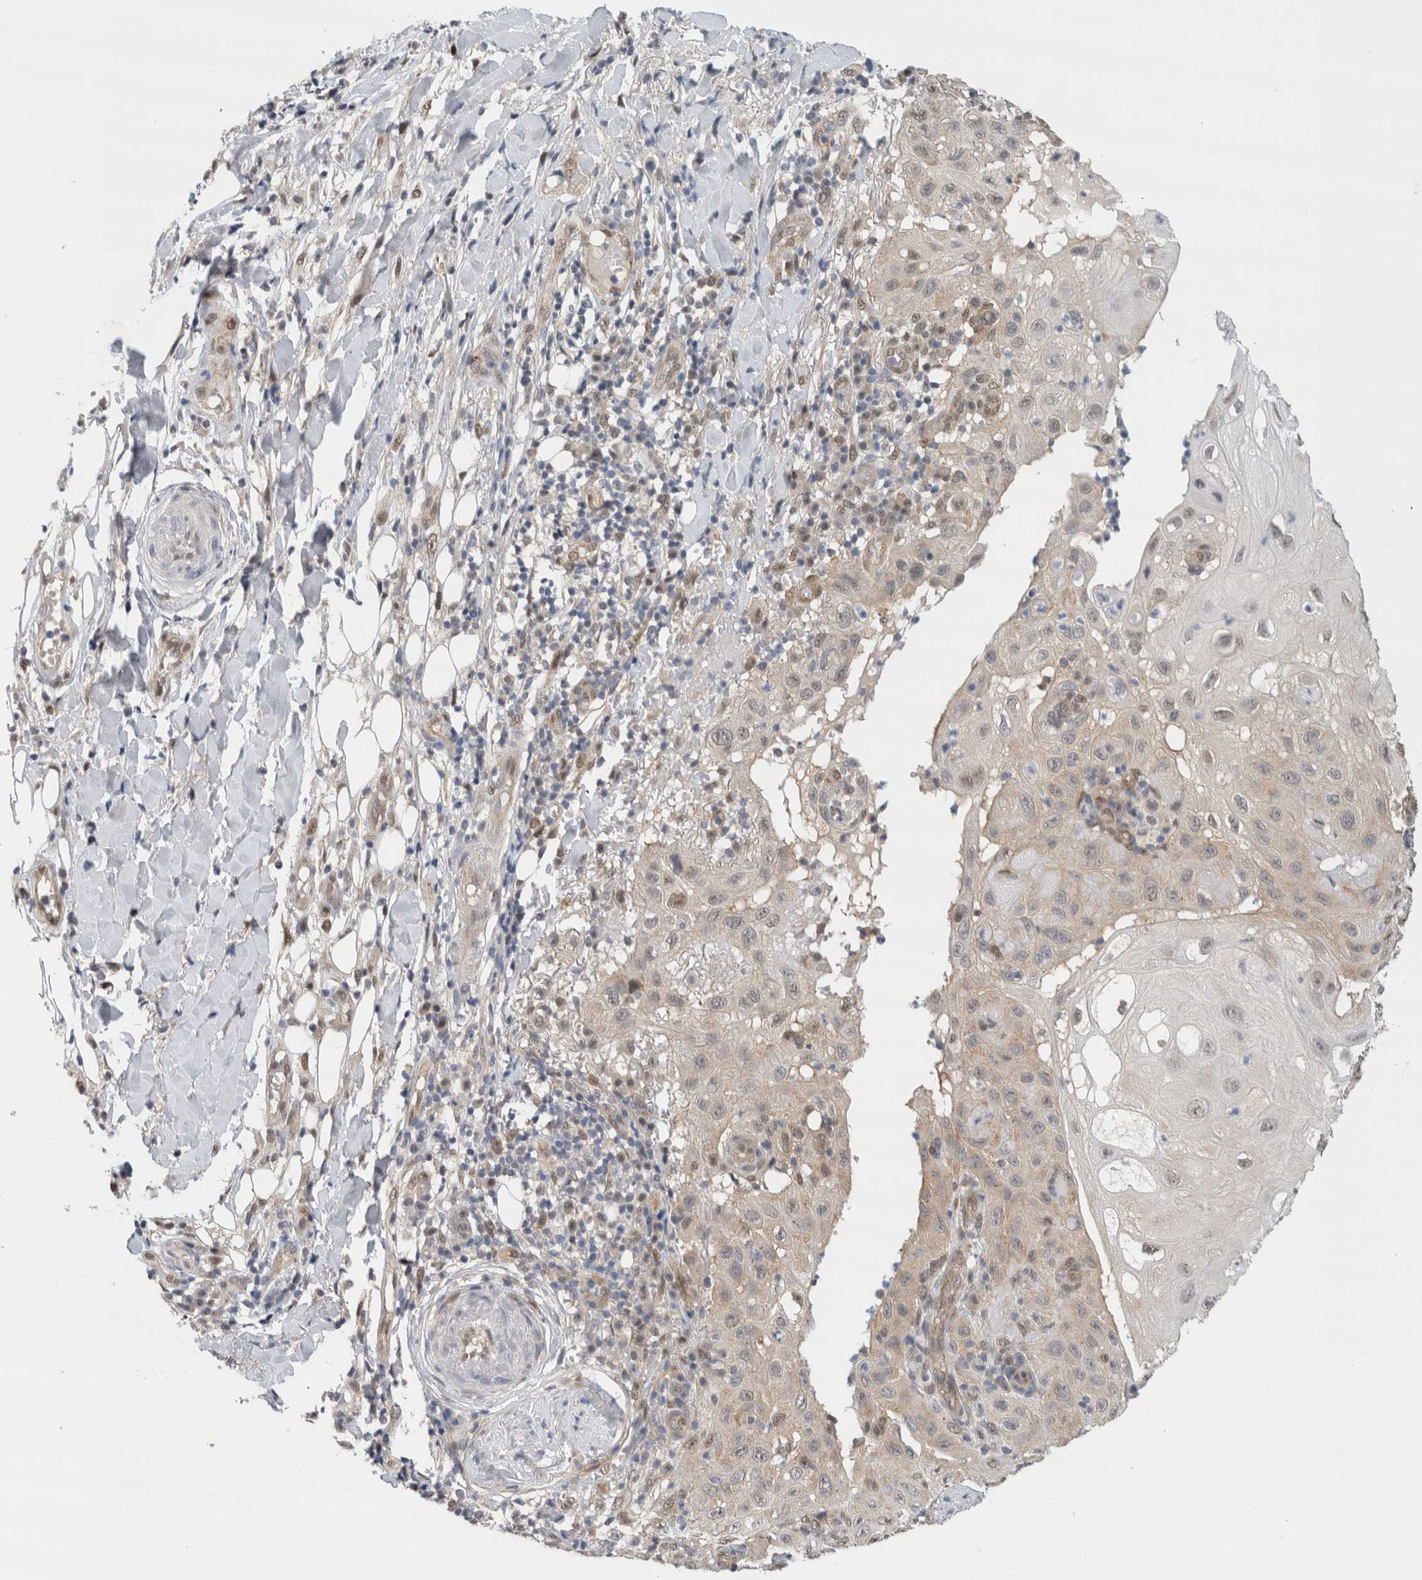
{"staining": {"intensity": "weak", "quantity": "<25%", "location": "cytoplasmic/membranous,nuclear"}, "tissue": "skin cancer", "cell_type": "Tumor cells", "image_type": "cancer", "snomed": [{"axis": "morphology", "description": "Normal tissue, NOS"}, {"axis": "morphology", "description": "Squamous cell carcinoma, NOS"}, {"axis": "topography", "description": "Skin"}], "caption": "The IHC micrograph has no significant staining in tumor cells of skin cancer (squamous cell carcinoma) tissue.", "gene": "EIF4G3", "patient": {"sex": "female", "age": 96}}